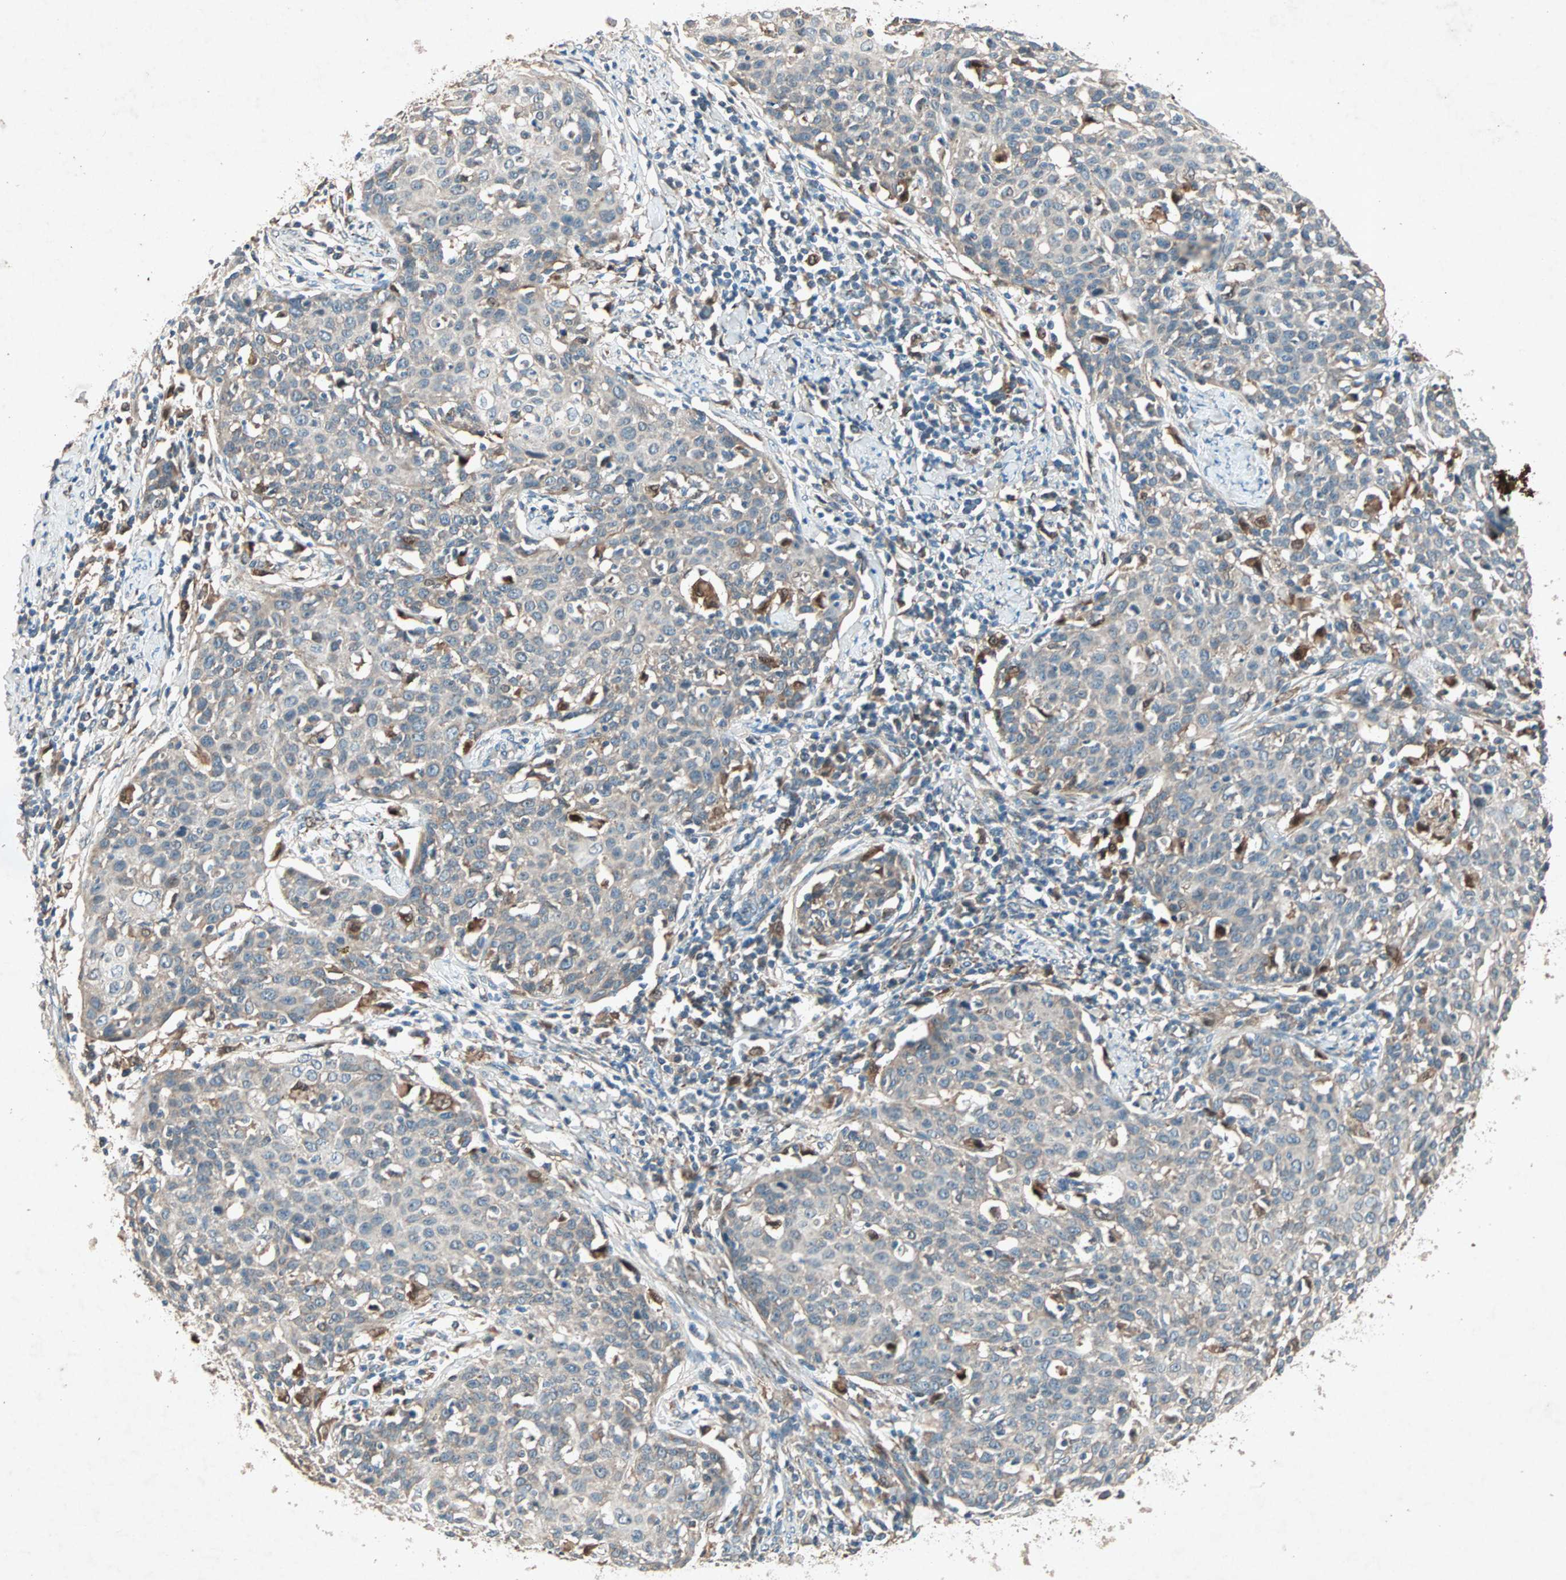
{"staining": {"intensity": "moderate", "quantity": "25%-75%", "location": "cytoplasmic/membranous"}, "tissue": "cervical cancer", "cell_type": "Tumor cells", "image_type": "cancer", "snomed": [{"axis": "morphology", "description": "Squamous cell carcinoma, NOS"}, {"axis": "topography", "description": "Cervix"}], "caption": "A histopathology image showing moderate cytoplasmic/membranous expression in about 25%-75% of tumor cells in cervical cancer, as visualized by brown immunohistochemical staining.", "gene": "SDSL", "patient": {"sex": "female", "age": 38}}